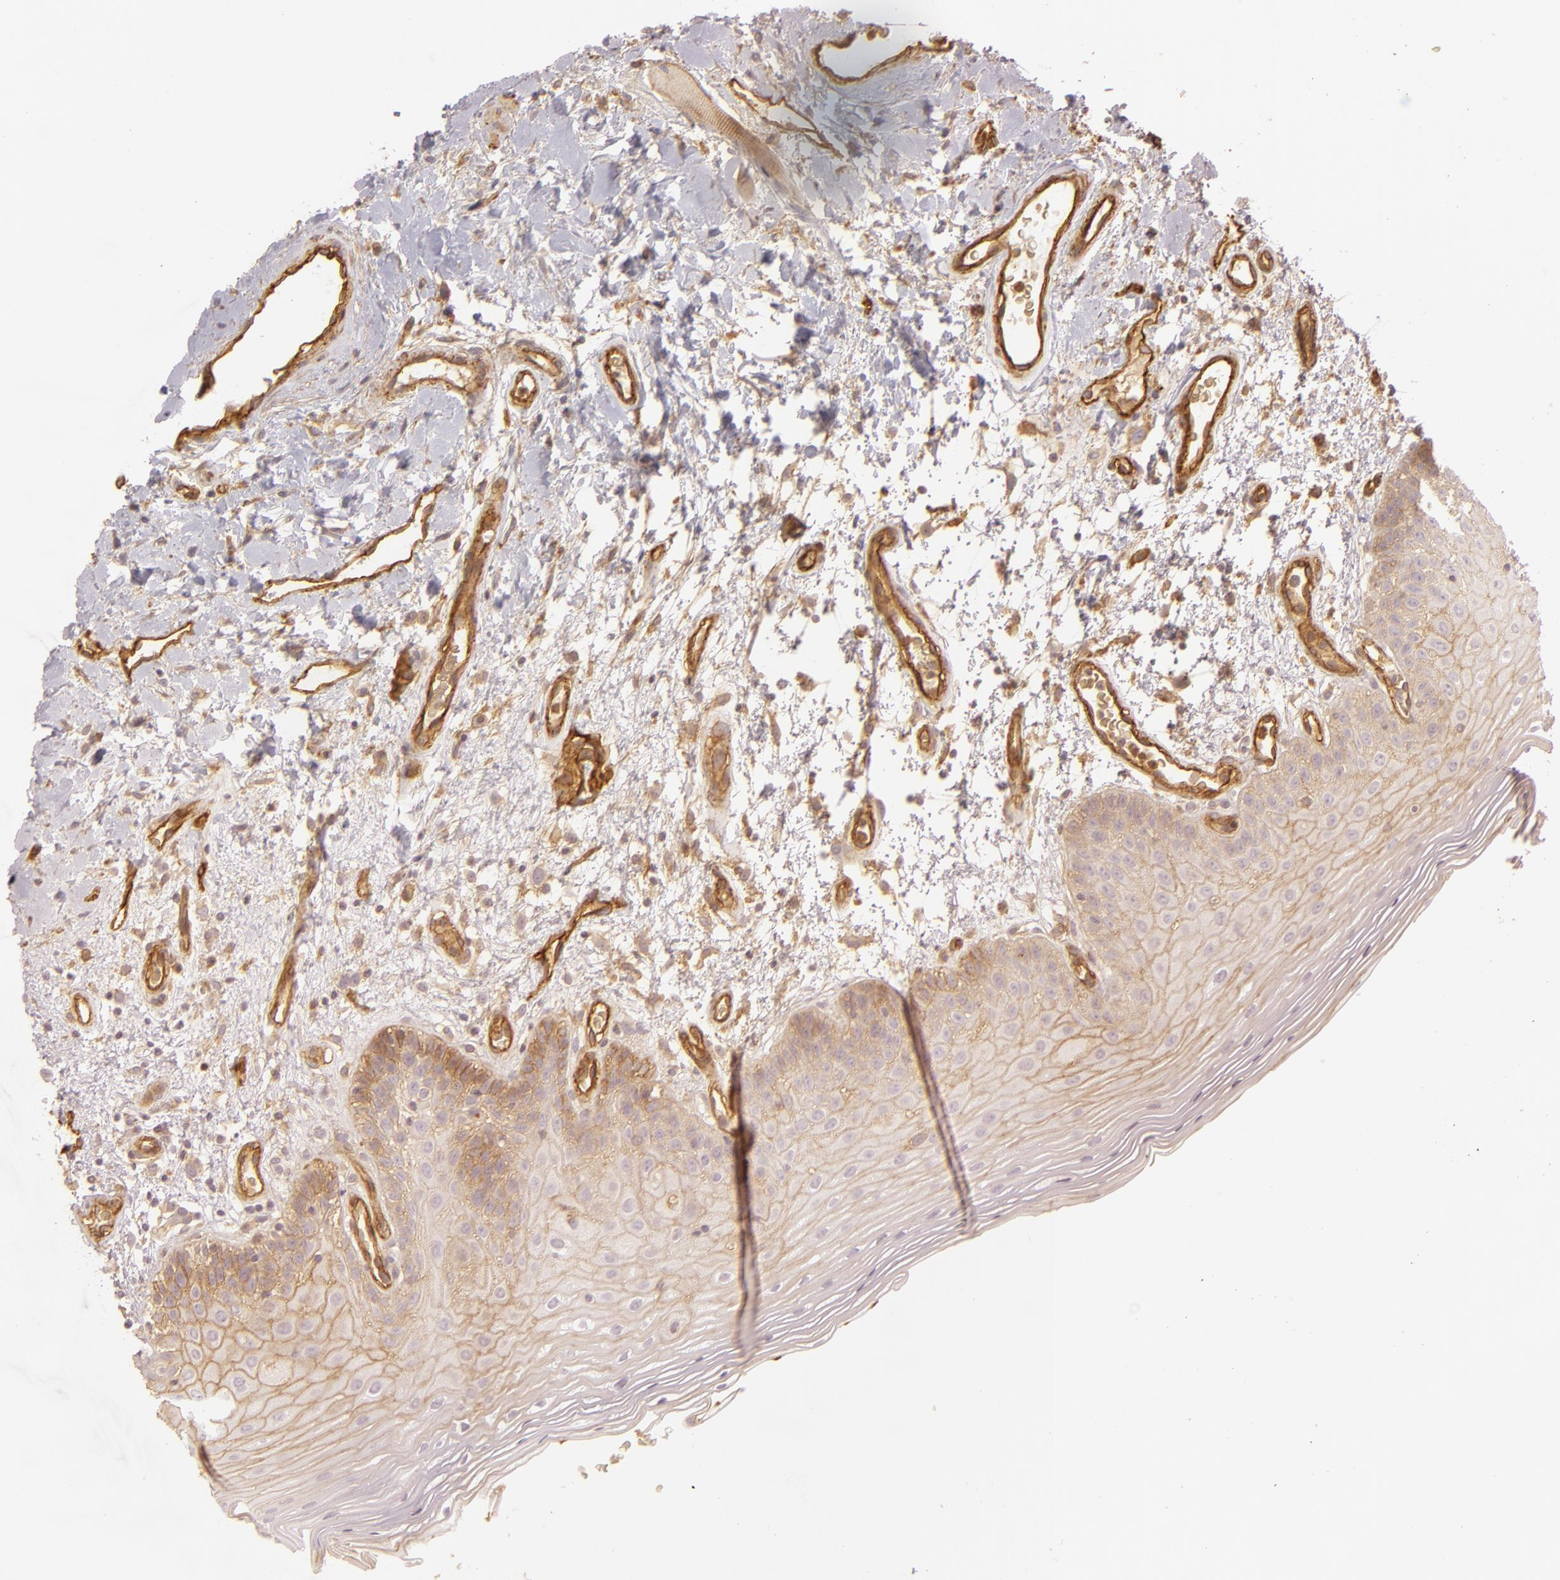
{"staining": {"intensity": "weak", "quantity": ">75%", "location": "cytoplasmic/membranous"}, "tissue": "oral mucosa", "cell_type": "Squamous epithelial cells", "image_type": "normal", "snomed": [{"axis": "morphology", "description": "Normal tissue, NOS"}, {"axis": "morphology", "description": "Squamous cell carcinoma, NOS"}, {"axis": "topography", "description": "Skeletal muscle"}, {"axis": "topography", "description": "Oral tissue"}, {"axis": "topography", "description": "Head-Neck"}], "caption": "The histopathology image reveals a brown stain indicating the presence of a protein in the cytoplasmic/membranous of squamous epithelial cells in oral mucosa. (DAB (3,3'-diaminobenzidine) IHC with brightfield microscopy, high magnification).", "gene": "CD59", "patient": {"sex": "male", "age": 71}}